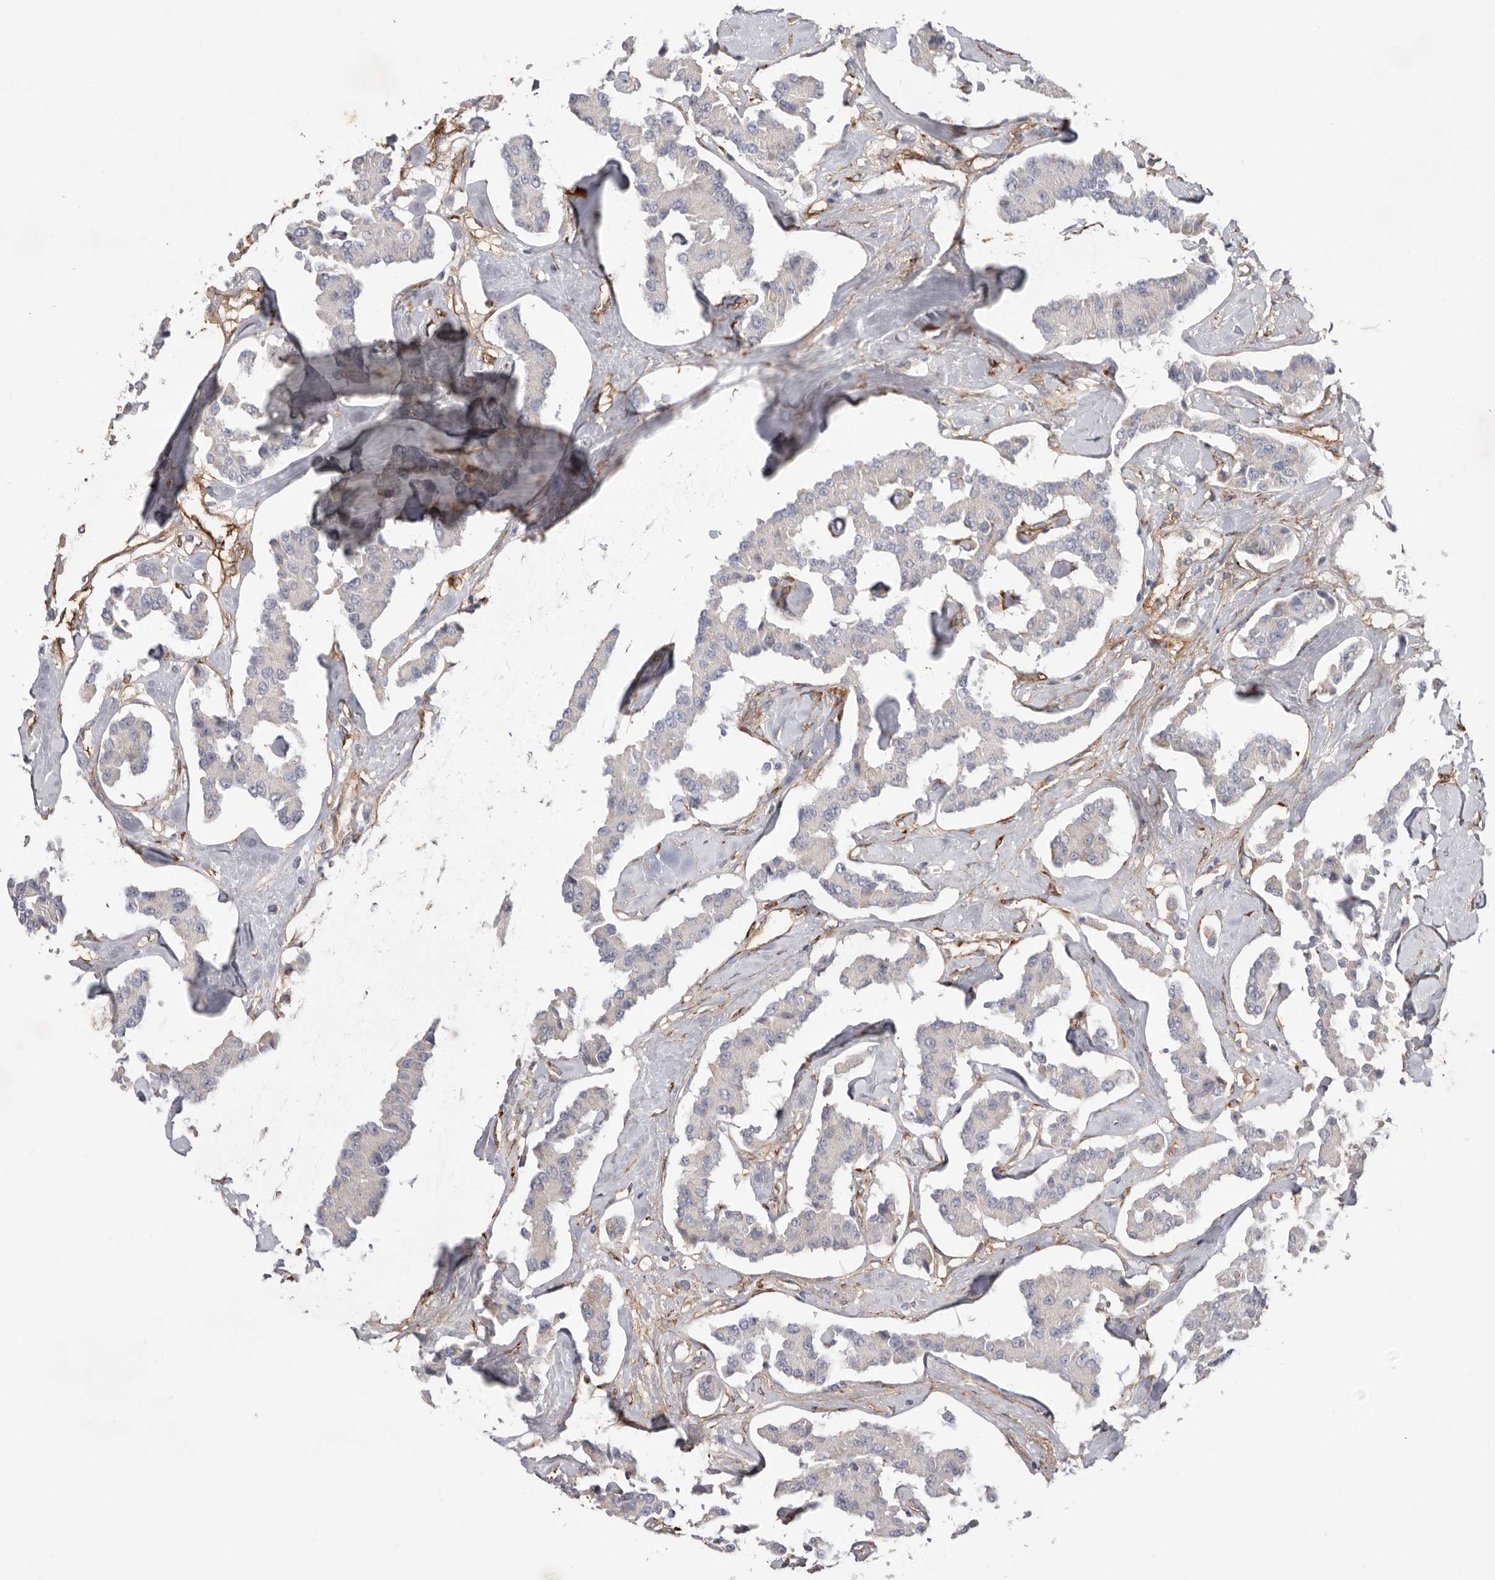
{"staining": {"intensity": "negative", "quantity": "none", "location": "none"}, "tissue": "carcinoid", "cell_type": "Tumor cells", "image_type": "cancer", "snomed": [{"axis": "morphology", "description": "Carcinoid, malignant, NOS"}, {"axis": "topography", "description": "Pancreas"}], "caption": "The photomicrograph demonstrates no staining of tumor cells in malignant carcinoid.", "gene": "LRRC66", "patient": {"sex": "male", "age": 41}}